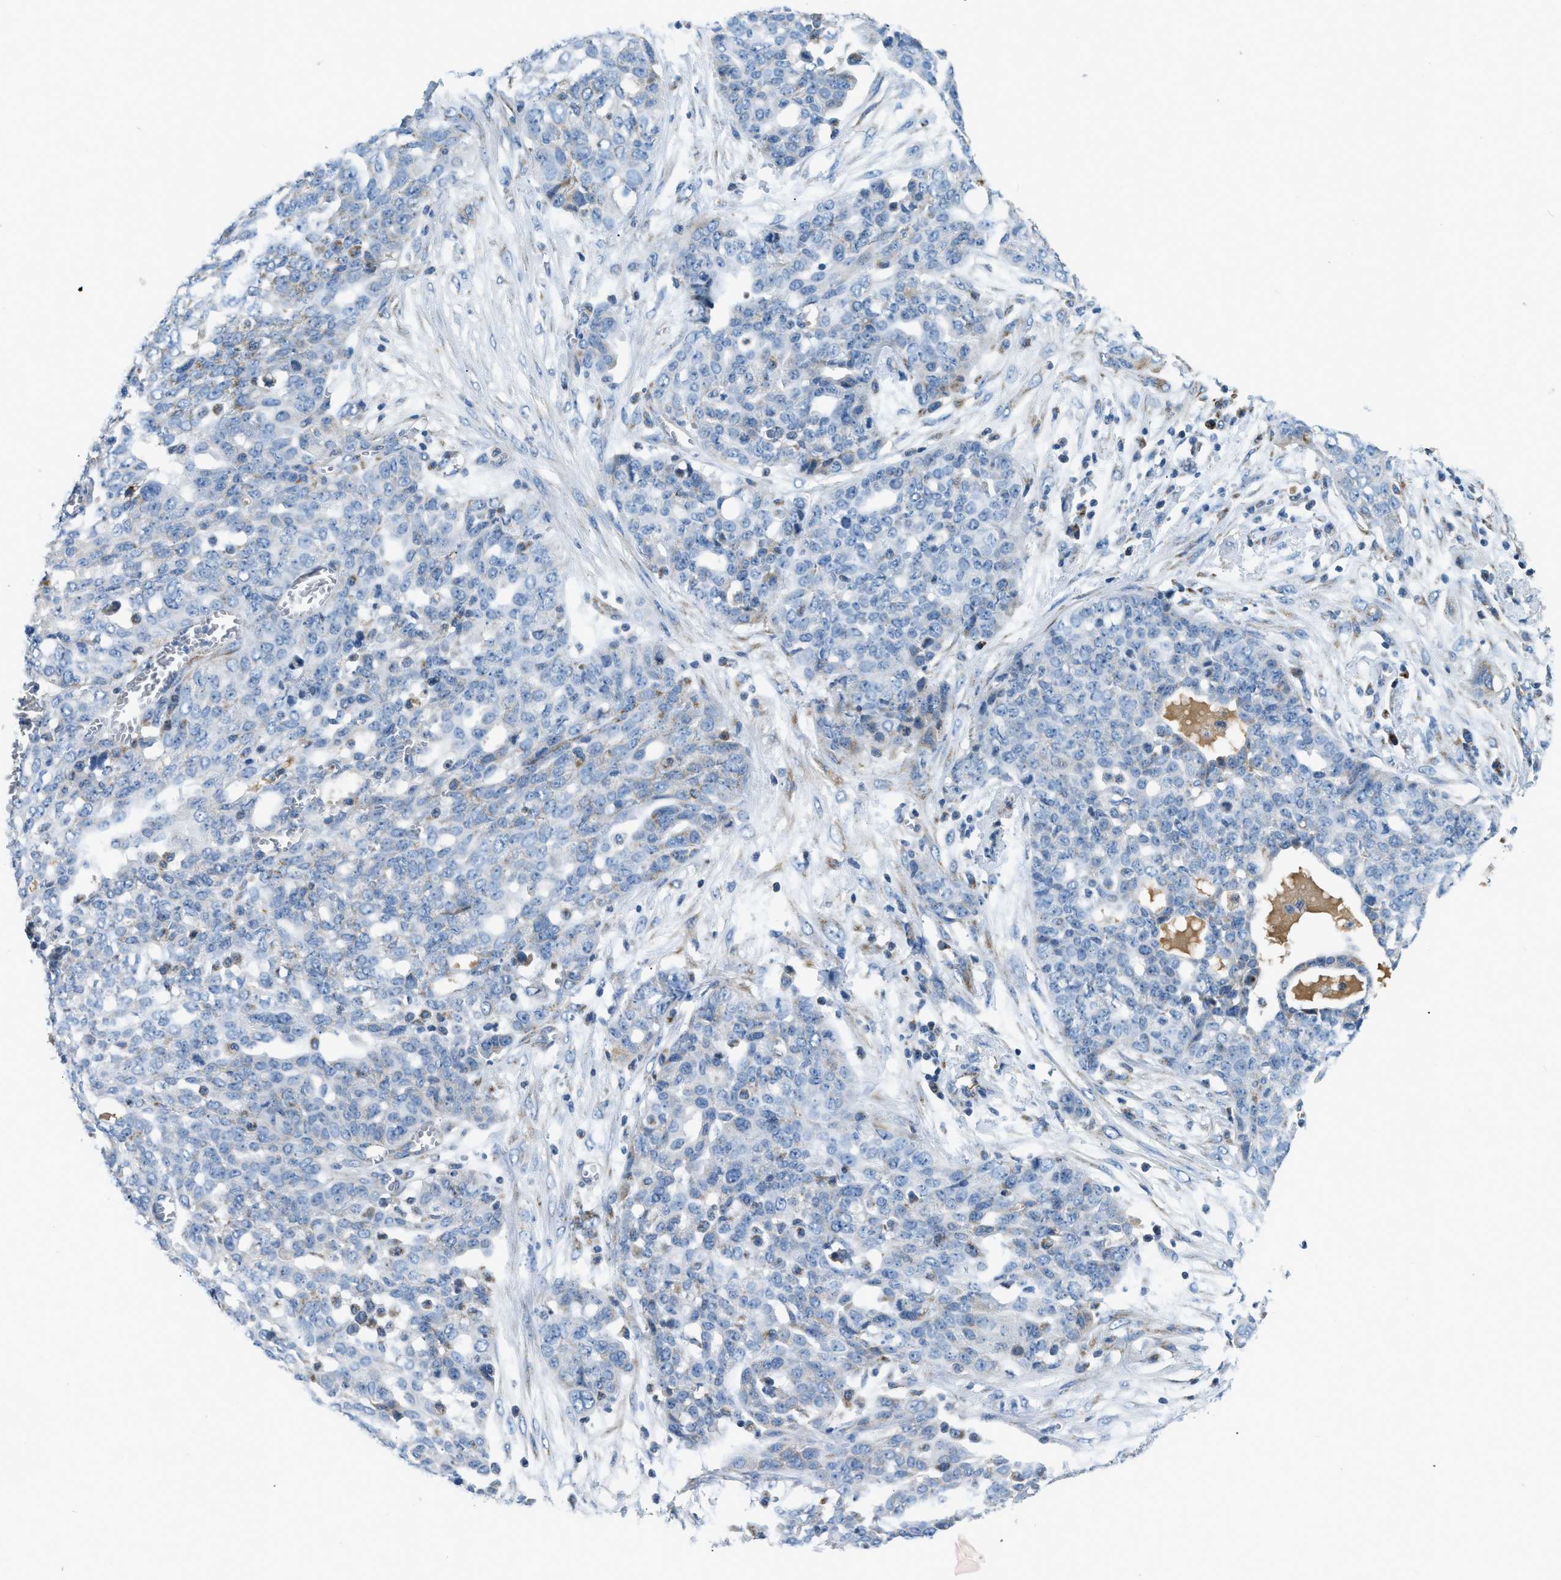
{"staining": {"intensity": "negative", "quantity": "none", "location": "none"}, "tissue": "ovarian cancer", "cell_type": "Tumor cells", "image_type": "cancer", "snomed": [{"axis": "morphology", "description": "Cystadenocarcinoma, serous, NOS"}, {"axis": "topography", "description": "Soft tissue"}, {"axis": "topography", "description": "Ovary"}], "caption": "This is an IHC histopathology image of ovarian serous cystadenocarcinoma. There is no positivity in tumor cells.", "gene": "ACADVL", "patient": {"sex": "female", "age": 57}}